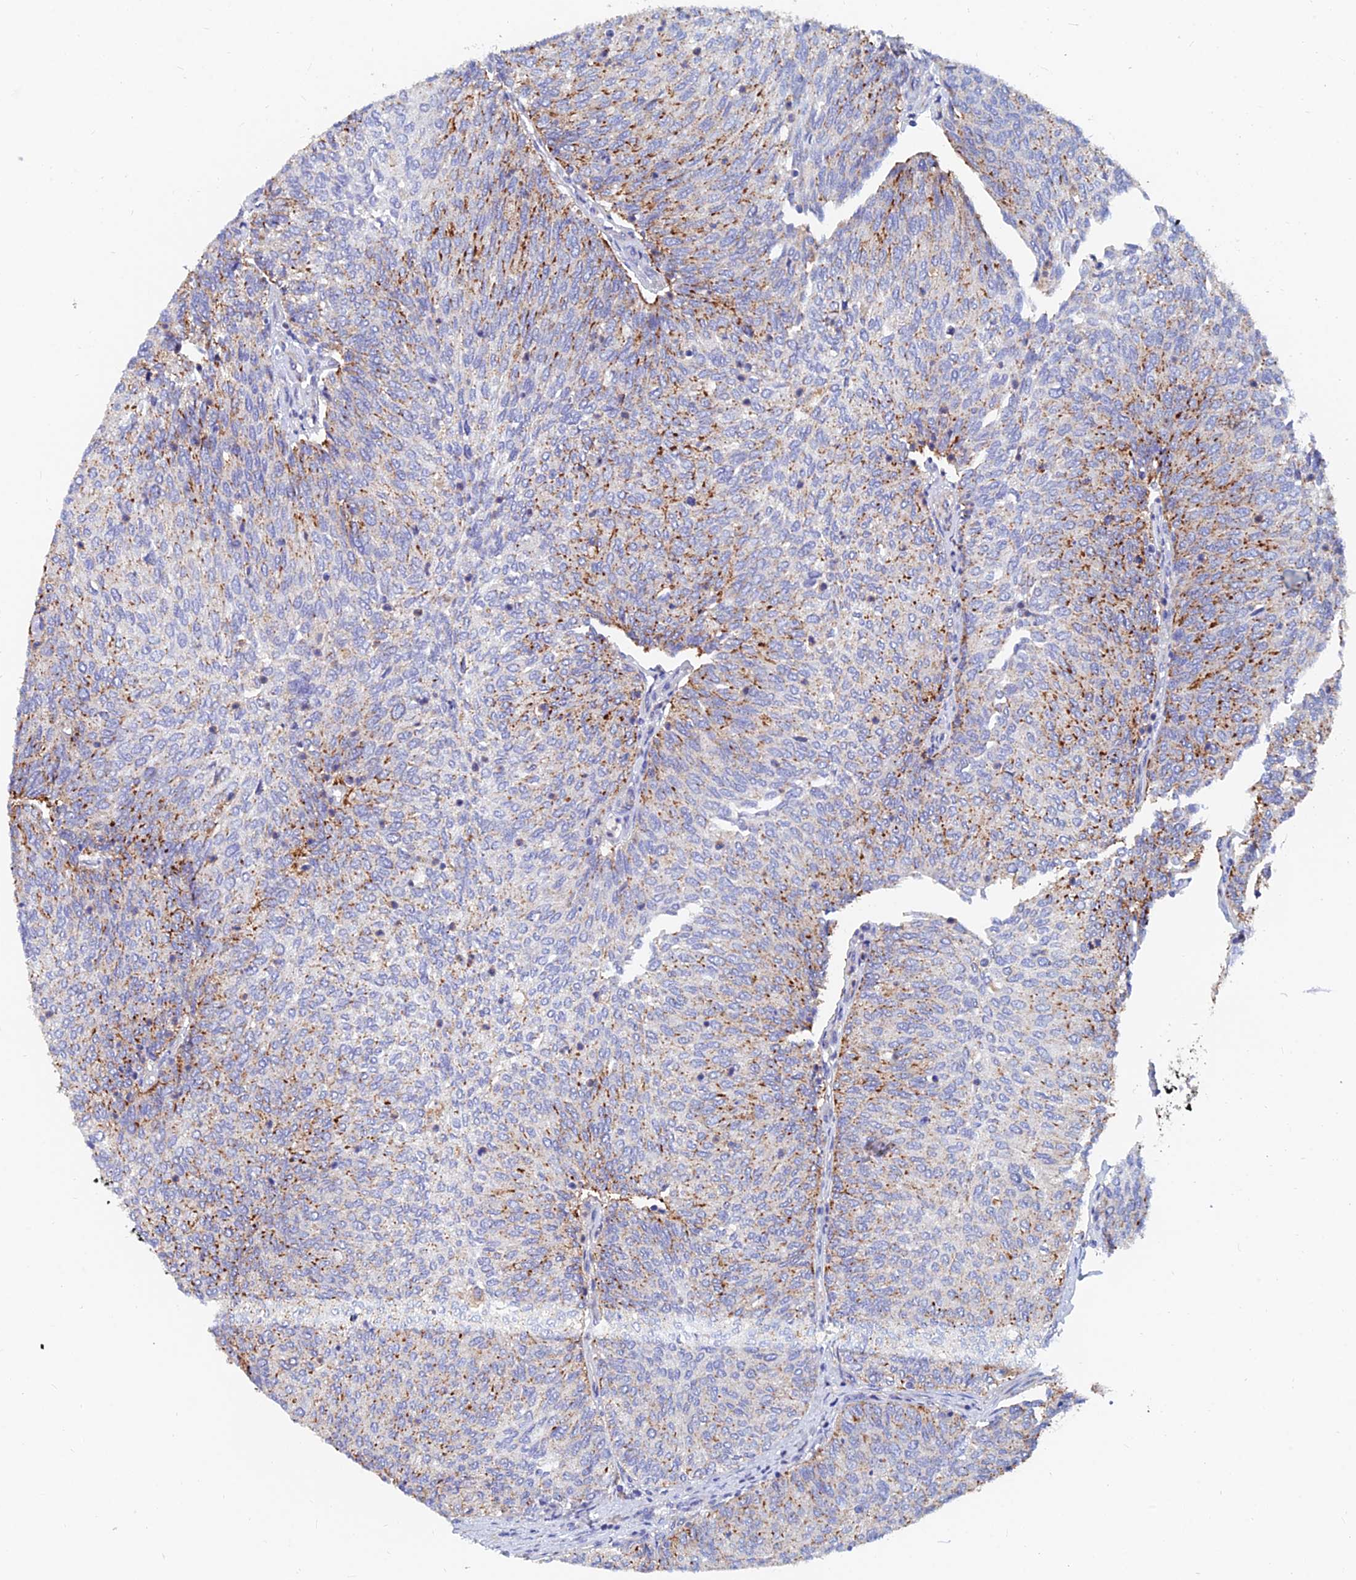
{"staining": {"intensity": "moderate", "quantity": ">75%", "location": "cytoplasmic/membranous"}, "tissue": "urothelial cancer", "cell_type": "Tumor cells", "image_type": "cancer", "snomed": [{"axis": "morphology", "description": "Urothelial carcinoma, High grade"}, {"axis": "topography", "description": "Urinary bladder"}], "caption": "Protein staining of urothelial cancer tissue demonstrates moderate cytoplasmic/membranous expression in about >75% of tumor cells.", "gene": "SPNS1", "patient": {"sex": "female", "age": 79}}